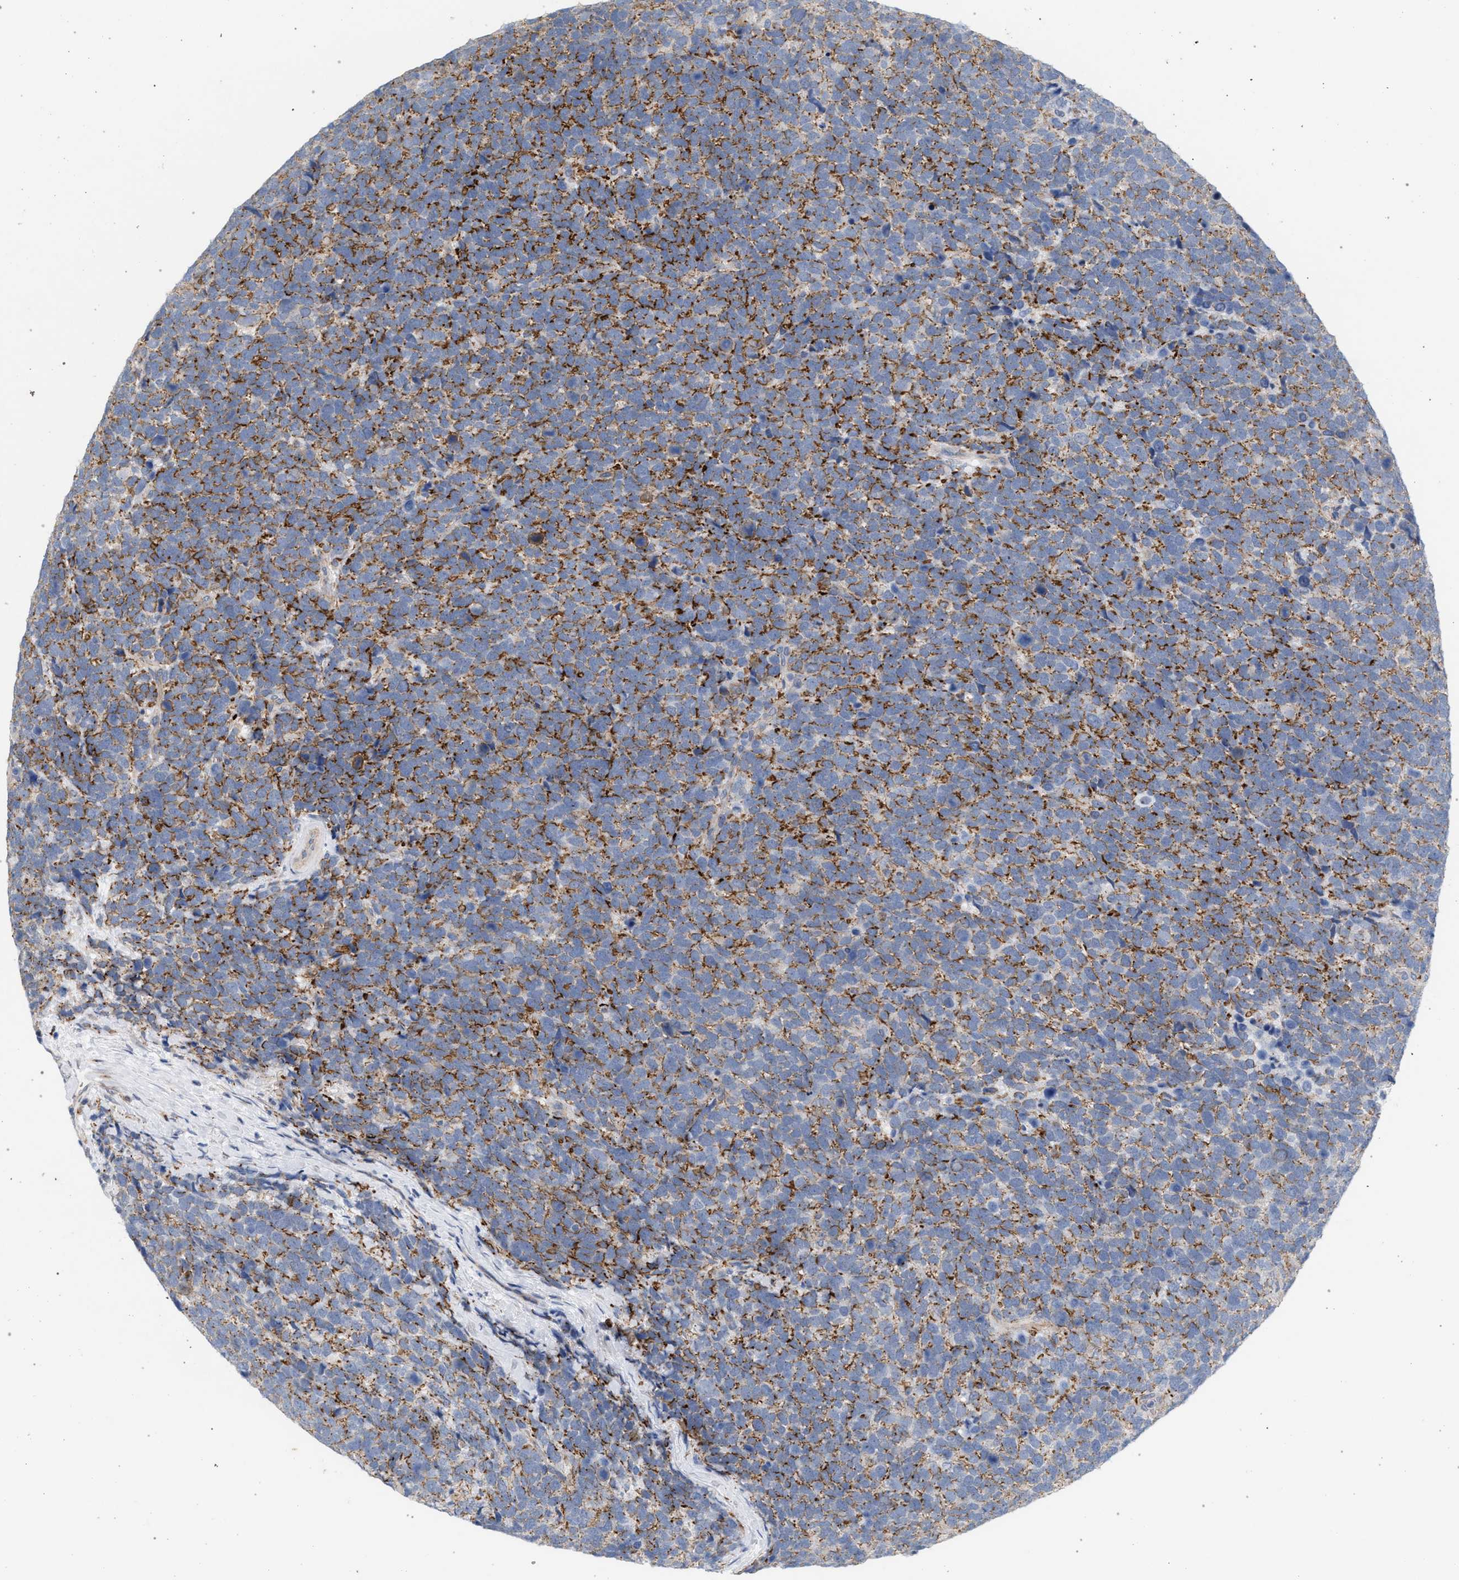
{"staining": {"intensity": "moderate", "quantity": "25%-75%", "location": "cytoplasmic/membranous"}, "tissue": "urothelial cancer", "cell_type": "Tumor cells", "image_type": "cancer", "snomed": [{"axis": "morphology", "description": "Urothelial carcinoma, High grade"}, {"axis": "topography", "description": "Urinary bladder"}], "caption": "High-grade urothelial carcinoma tissue demonstrates moderate cytoplasmic/membranous expression in approximately 25%-75% of tumor cells", "gene": "MAMDC2", "patient": {"sex": "female", "age": 82}}